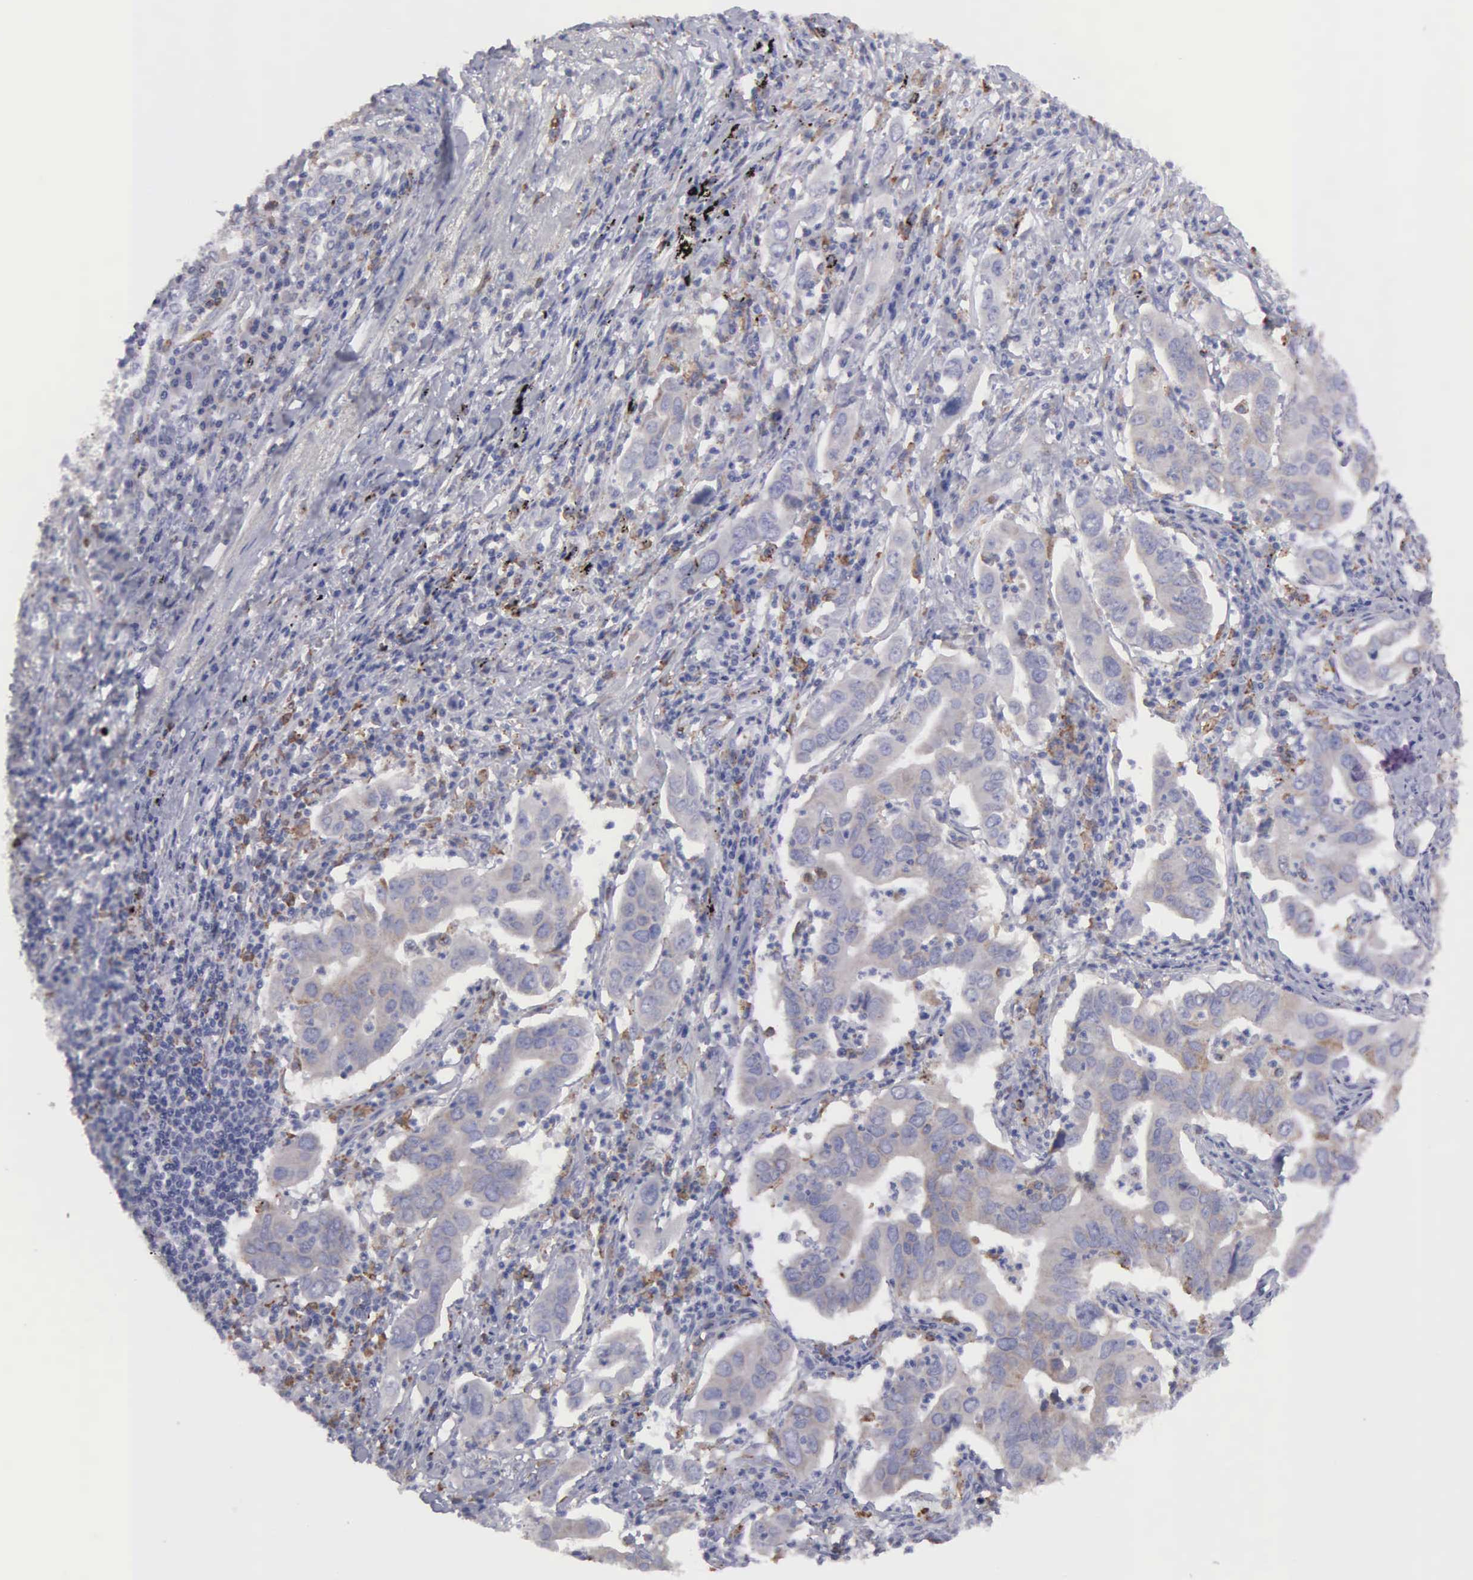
{"staining": {"intensity": "weak", "quantity": "<25%", "location": "cytoplasmic/membranous"}, "tissue": "lung cancer", "cell_type": "Tumor cells", "image_type": "cancer", "snomed": [{"axis": "morphology", "description": "Adenocarcinoma, NOS"}, {"axis": "topography", "description": "Lung"}], "caption": "Tumor cells show no significant expression in lung cancer (adenocarcinoma).", "gene": "TYRP1", "patient": {"sex": "male", "age": 48}}